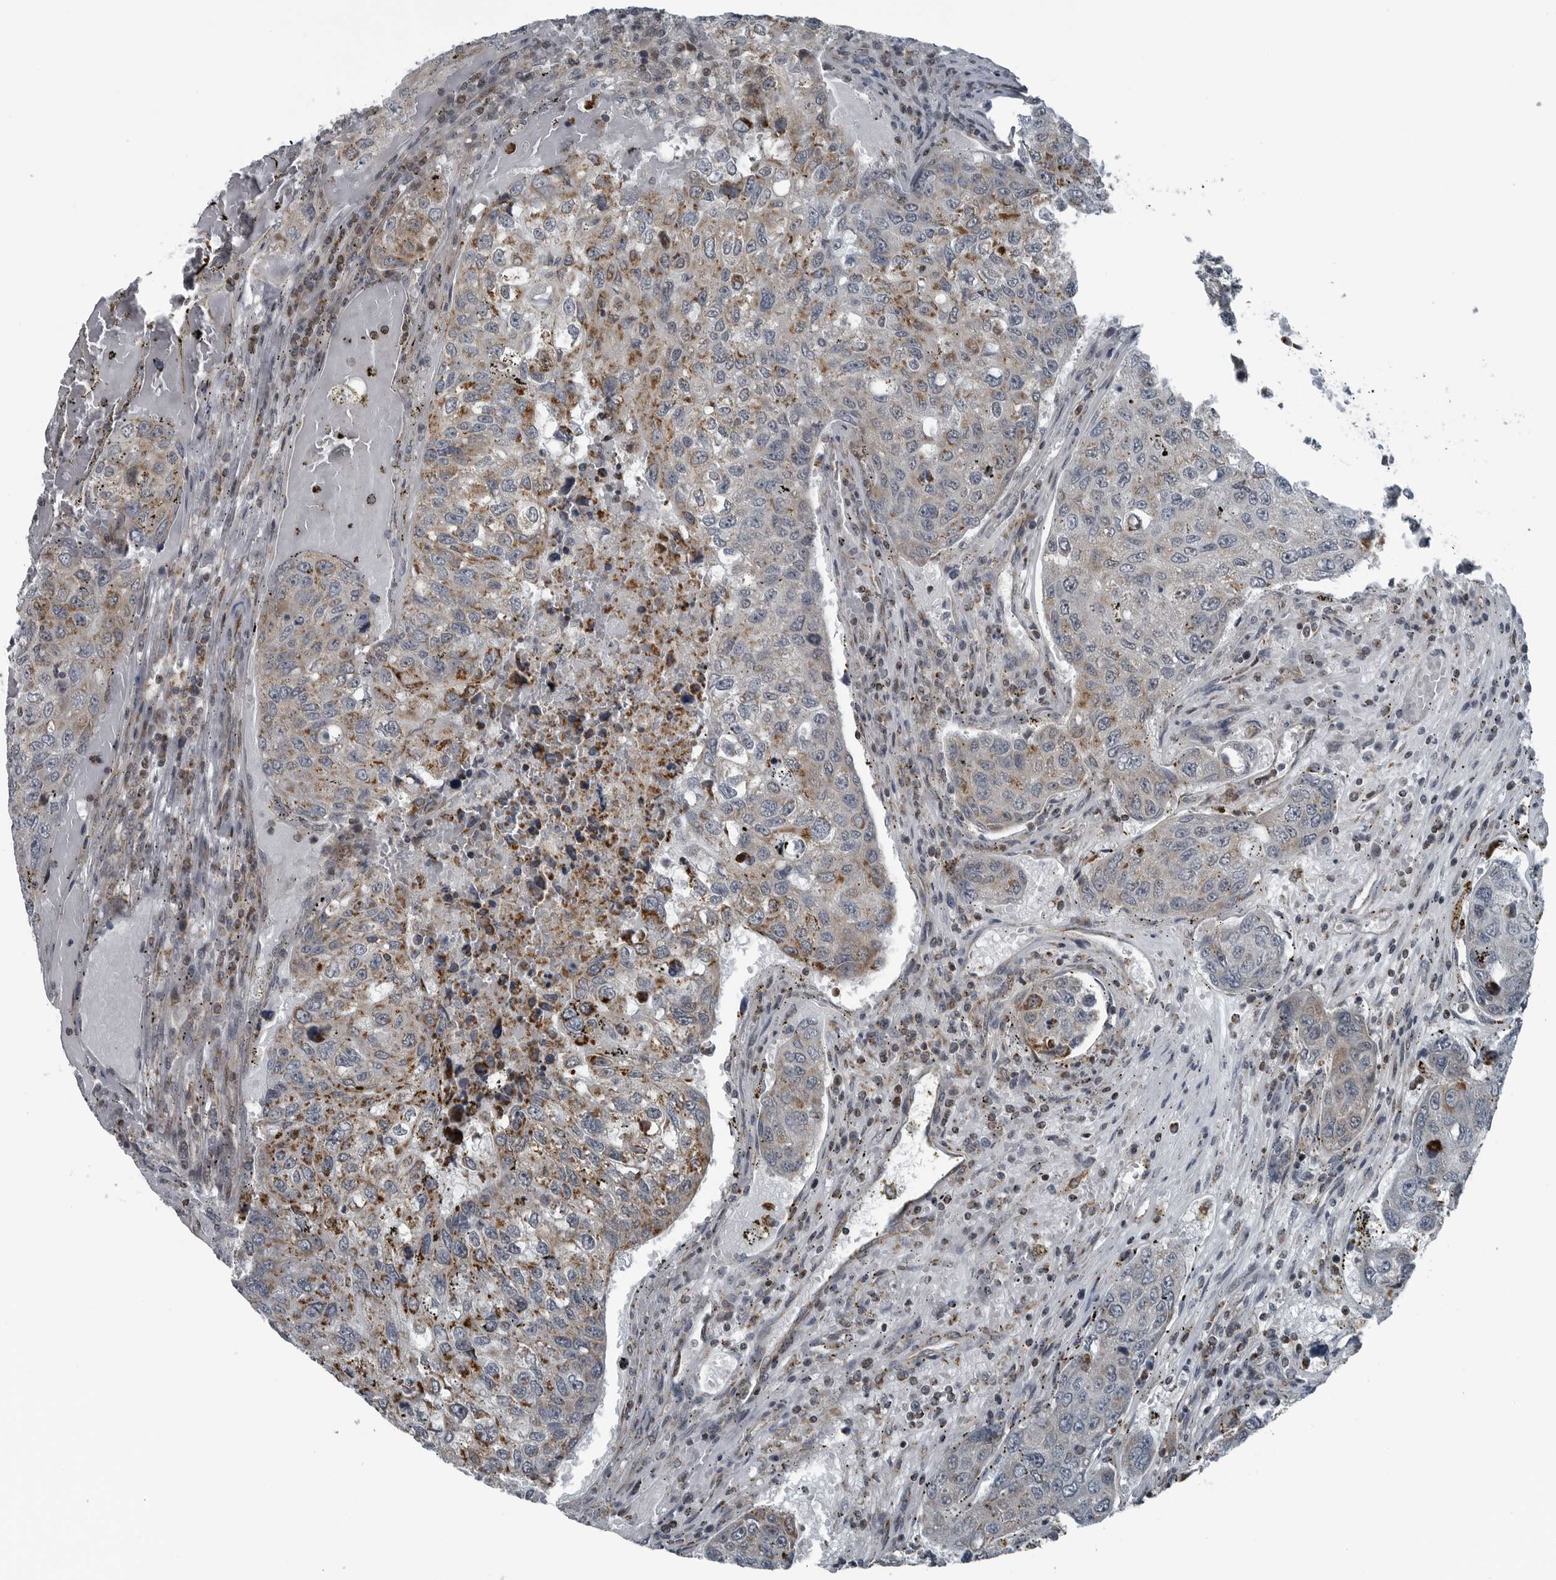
{"staining": {"intensity": "moderate", "quantity": "<25%", "location": "cytoplasmic/membranous"}, "tissue": "urothelial cancer", "cell_type": "Tumor cells", "image_type": "cancer", "snomed": [{"axis": "morphology", "description": "Urothelial carcinoma, High grade"}, {"axis": "topography", "description": "Lymph node"}, {"axis": "topography", "description": "Urinary bladder"}], "caption": "IHC histopathology image of neoplastic tissue: urothelial cancer stained using IHC reveals low levels of moderate protein expression localized specifically in the cytoplasmic/membranous of tumor cells, appearing as a cytoplasmic/membranous brown color.", "gene": "GAK", "patient": {"sex": "male", "age": 51}}